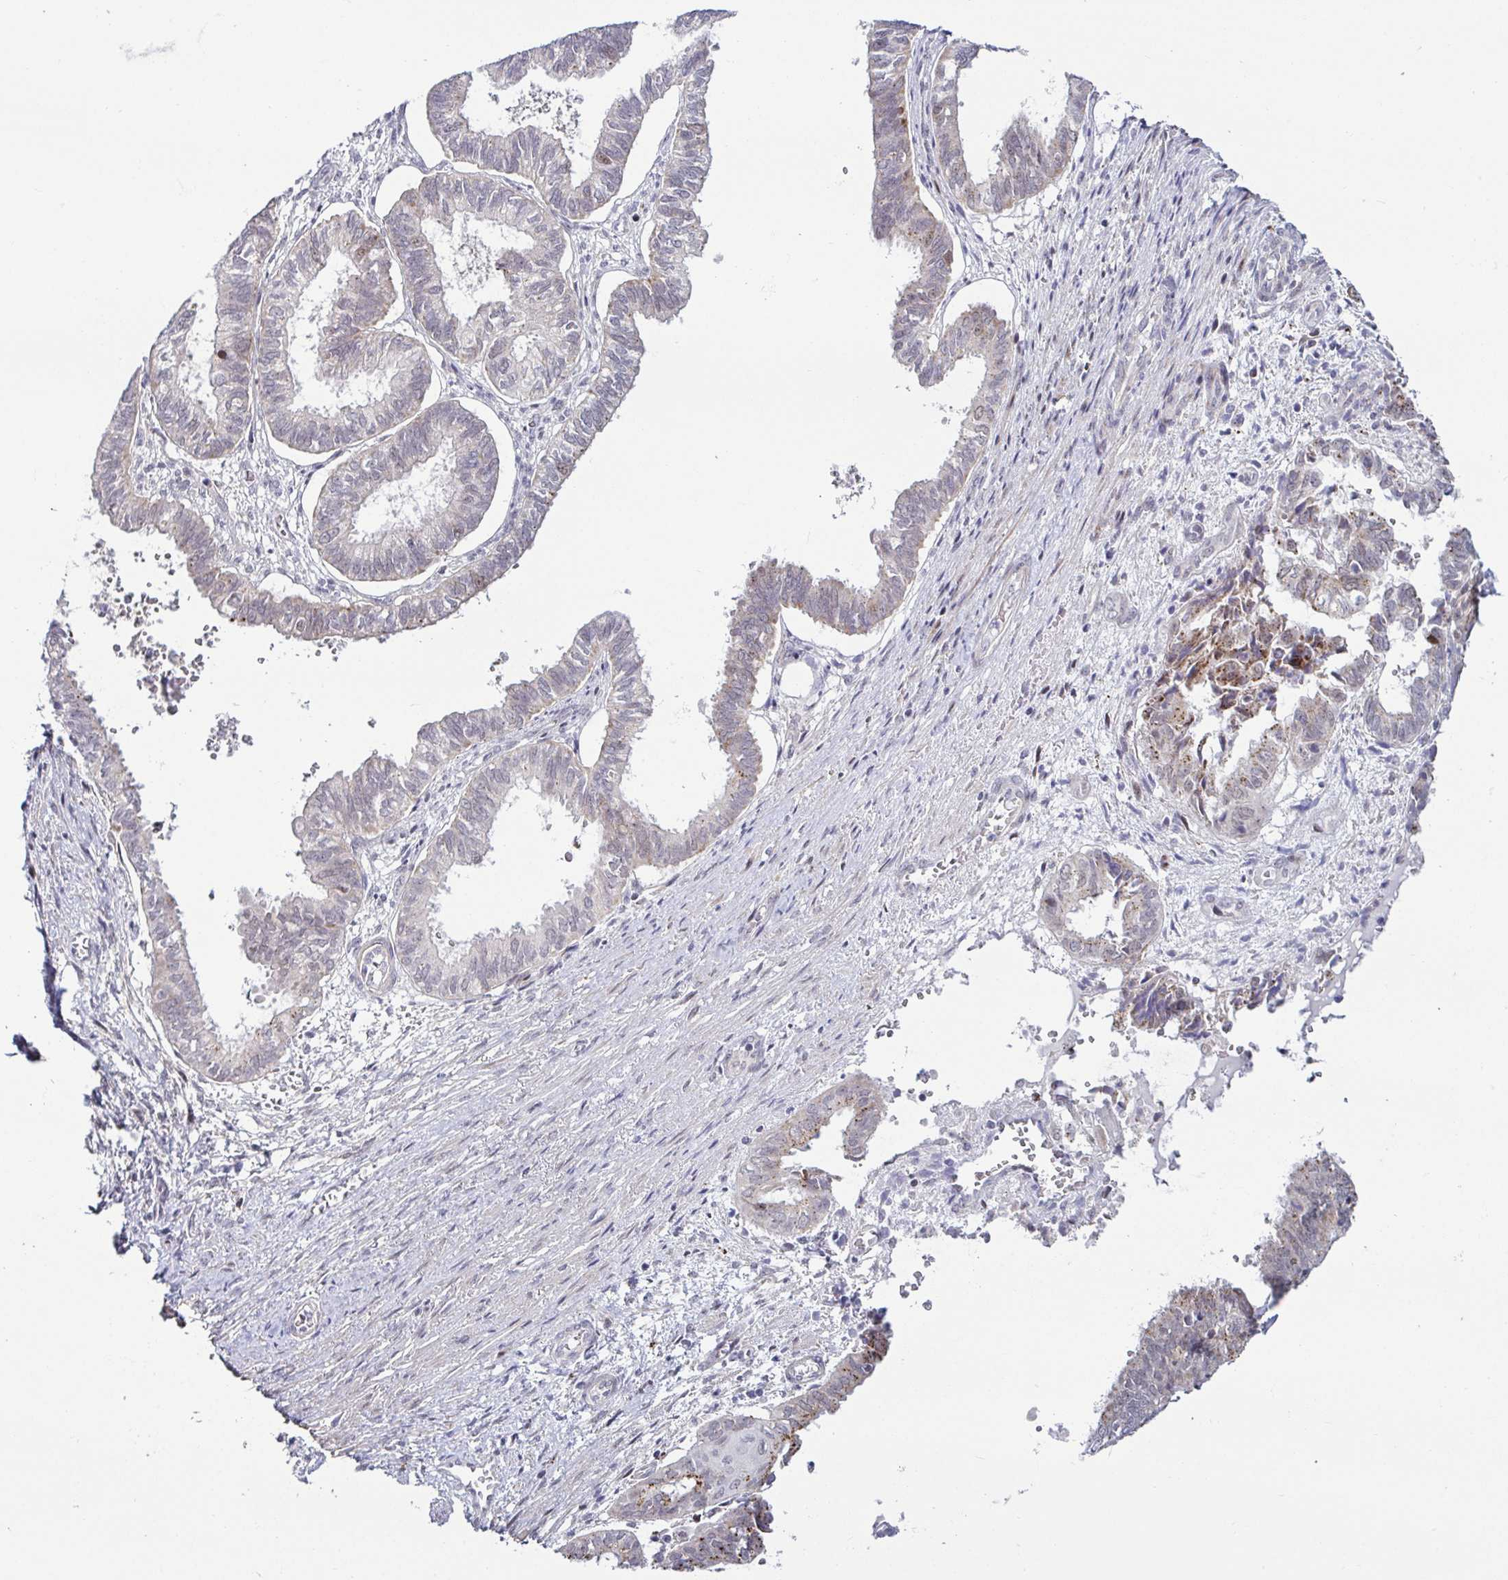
{"staining": {"intensity": "moderate", "quantity": "<25%", "location": "cytoplasmic/membranous"}, "tissue": "ovarian cancer", "cell_type": "Tumor cells", "image_type": "cancer", "snomed": [{"axis": "morphology", "description": "Carcinoma, endometroid"}, {"axis": "topography", "description": "Ovary"}], "caption": "Immunohistochemistry image of neoplastic tissue: ovarian cancer stained using immunohistochemistry reveals low levels of moderate protein expression localized specifically in the cytoplasmic/membranous of tumor cells, appearing as a cytoplasmic/membranous brown color.", "gene": "DZIP1", "patient": {"sex": "female", "age": 64}}